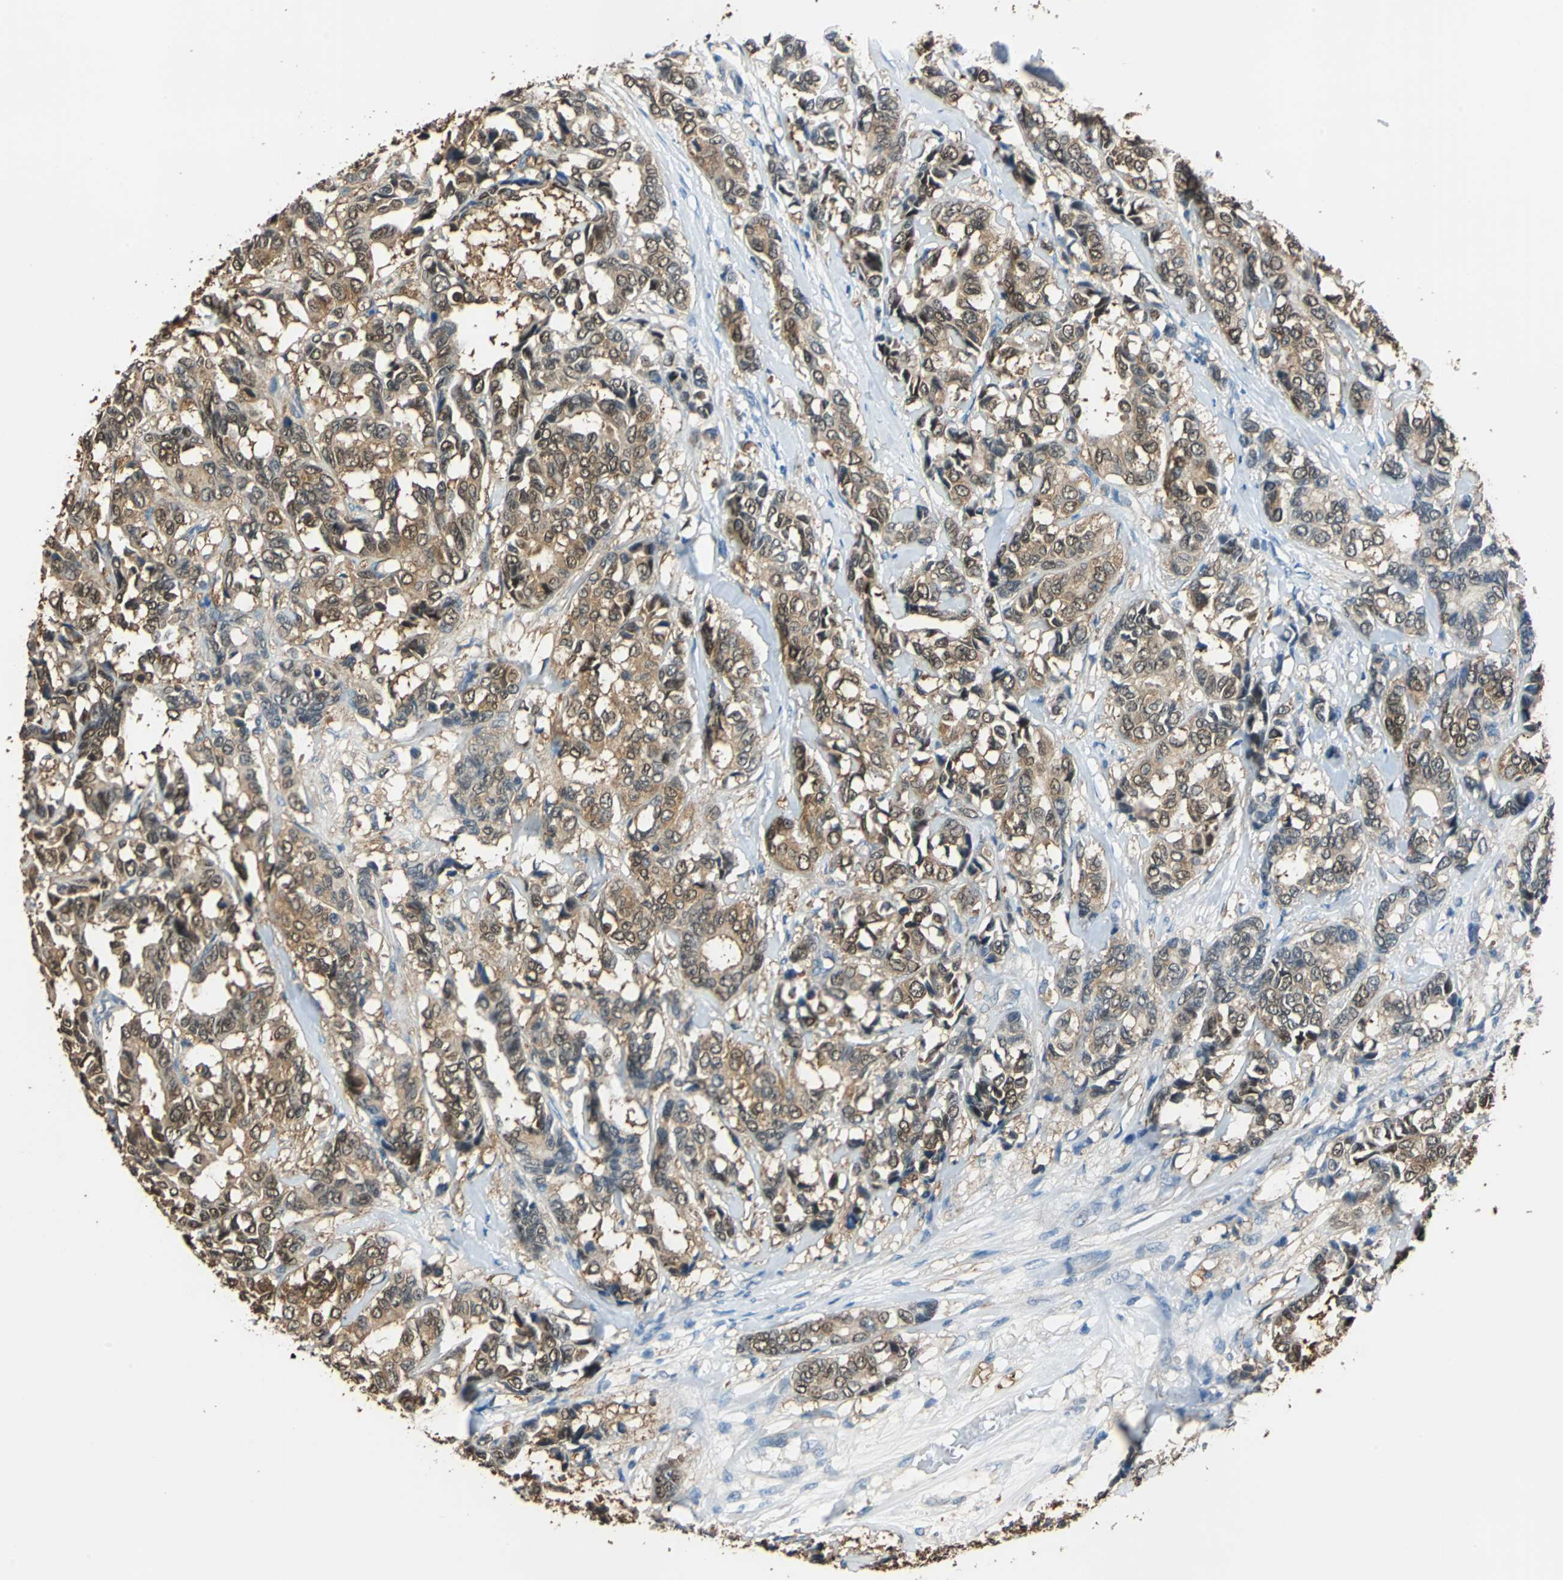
{"staining": {"intensity": "strong", "quantity": ">75%", "location": "cytoplasmic/membranous,nuclear"}, "tissue": "breast cancer", "cell_type": "Tumor cells", "image_type": "cancer", "snomed": [{"axis": "morphology", "description": "Duct carcinoma"}, {"axis": "topography", "description": "Breast"}], "caption": "Immunohistochemical staining of breast cancer exhibits high levels of strong cytoplasmic/membranous and nuclear staining in approximately >75% of tumor cells.", "gene": "FKBP4", "patient": {"sex": "female", "age": 87}}